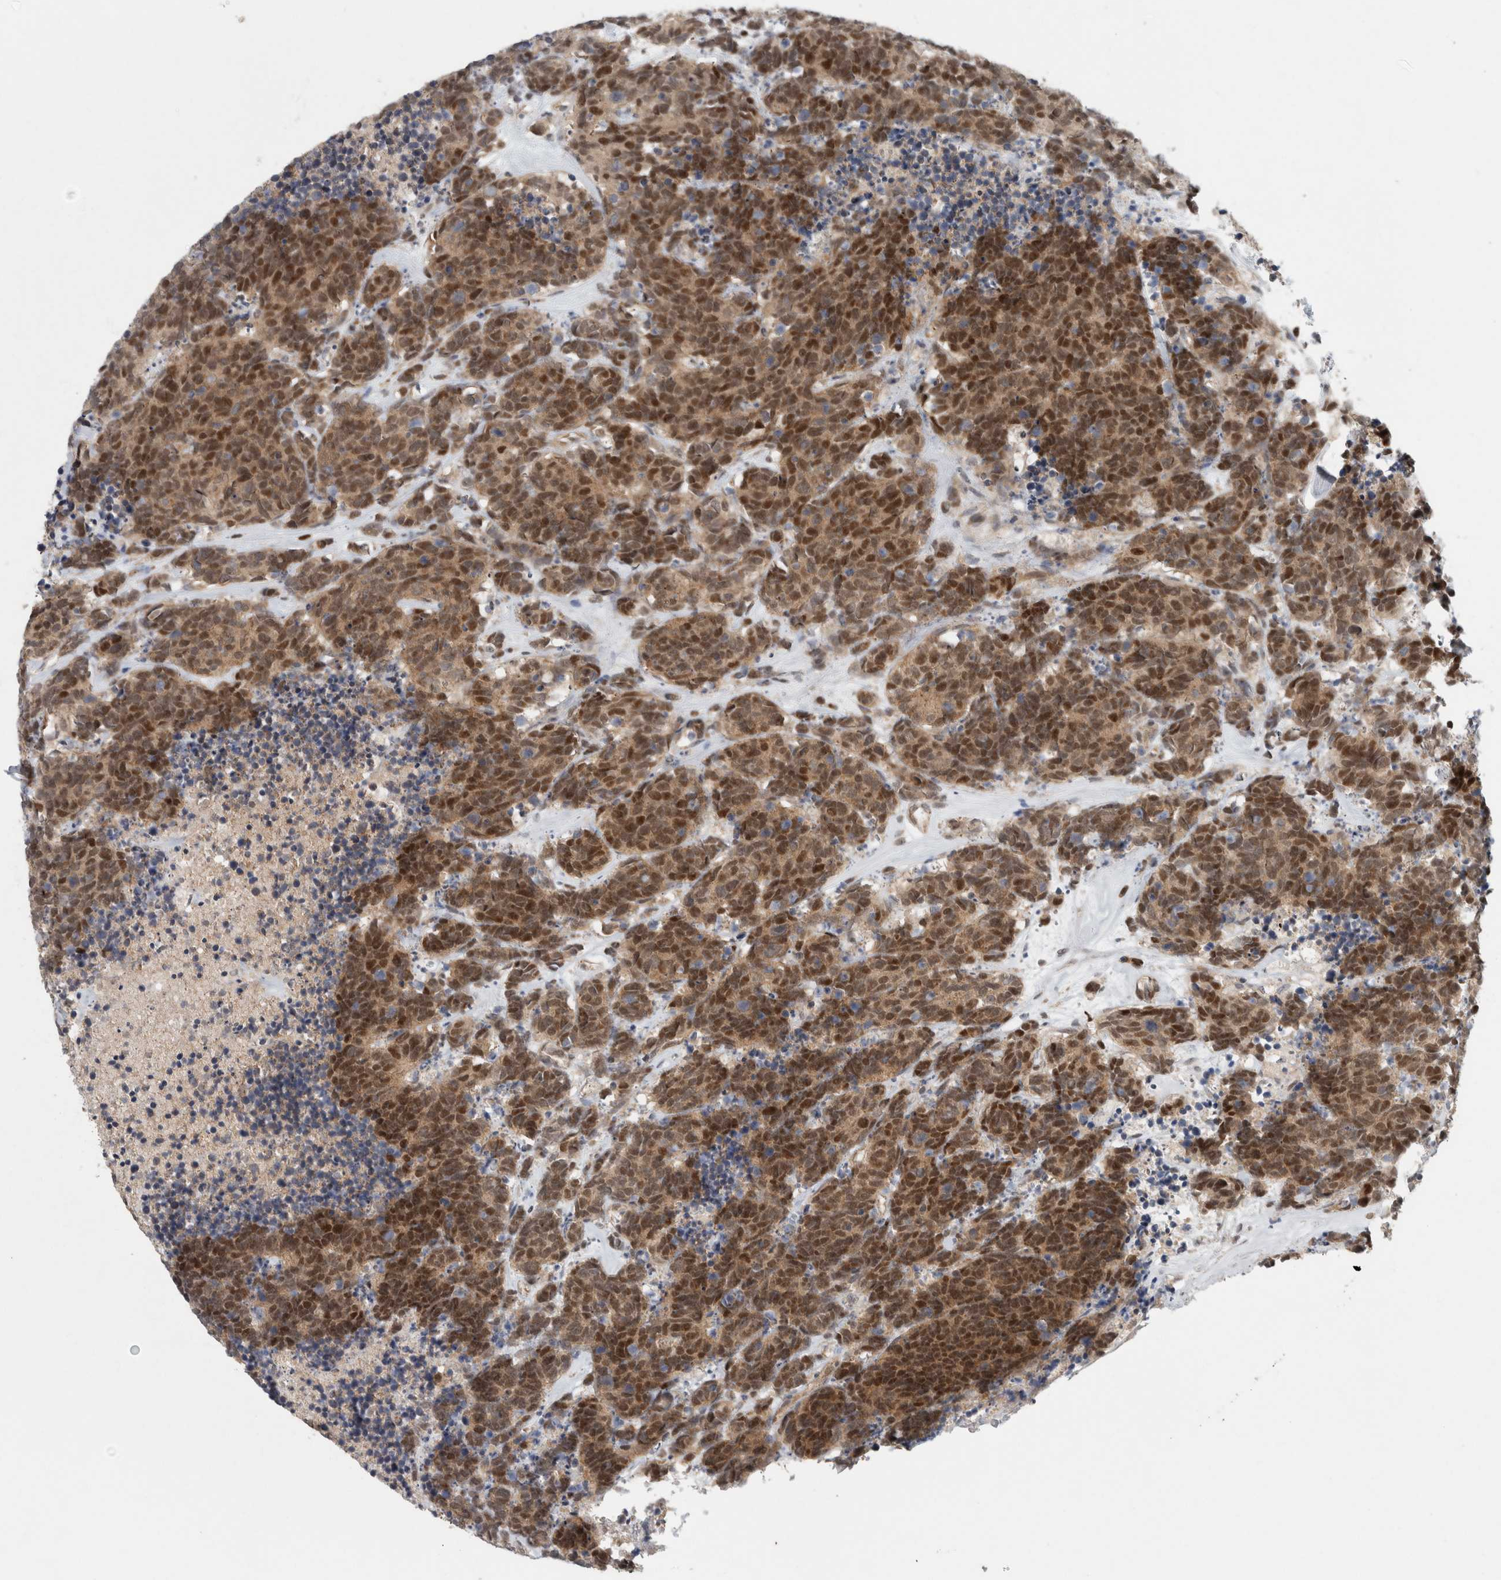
{"staining": {"intensity": "strong", "quantity": "25%-75%", "location": "cytoplasmic/membranous,nuclear"}, "tissue": "carcinoid", "cell_type": "Tumor cells", "image_type": "cancer", "snomed": [{"axis": "morphology", "description": "Carcinoma, NOS"}, {"axis": "morphology", "description": "Carcinoid, malignant, NOS"}, {"axis": "topography", "description": "Urinary bladder"}], "caption": "Immunohistochemical staining of human carcinoid displays high levels of strong cytoplasmic/membranous and nuclear staining in about 25%-75% of tumor cells.", "gene": "KDM8", "patient": {"sex": "male", "age": 57}}